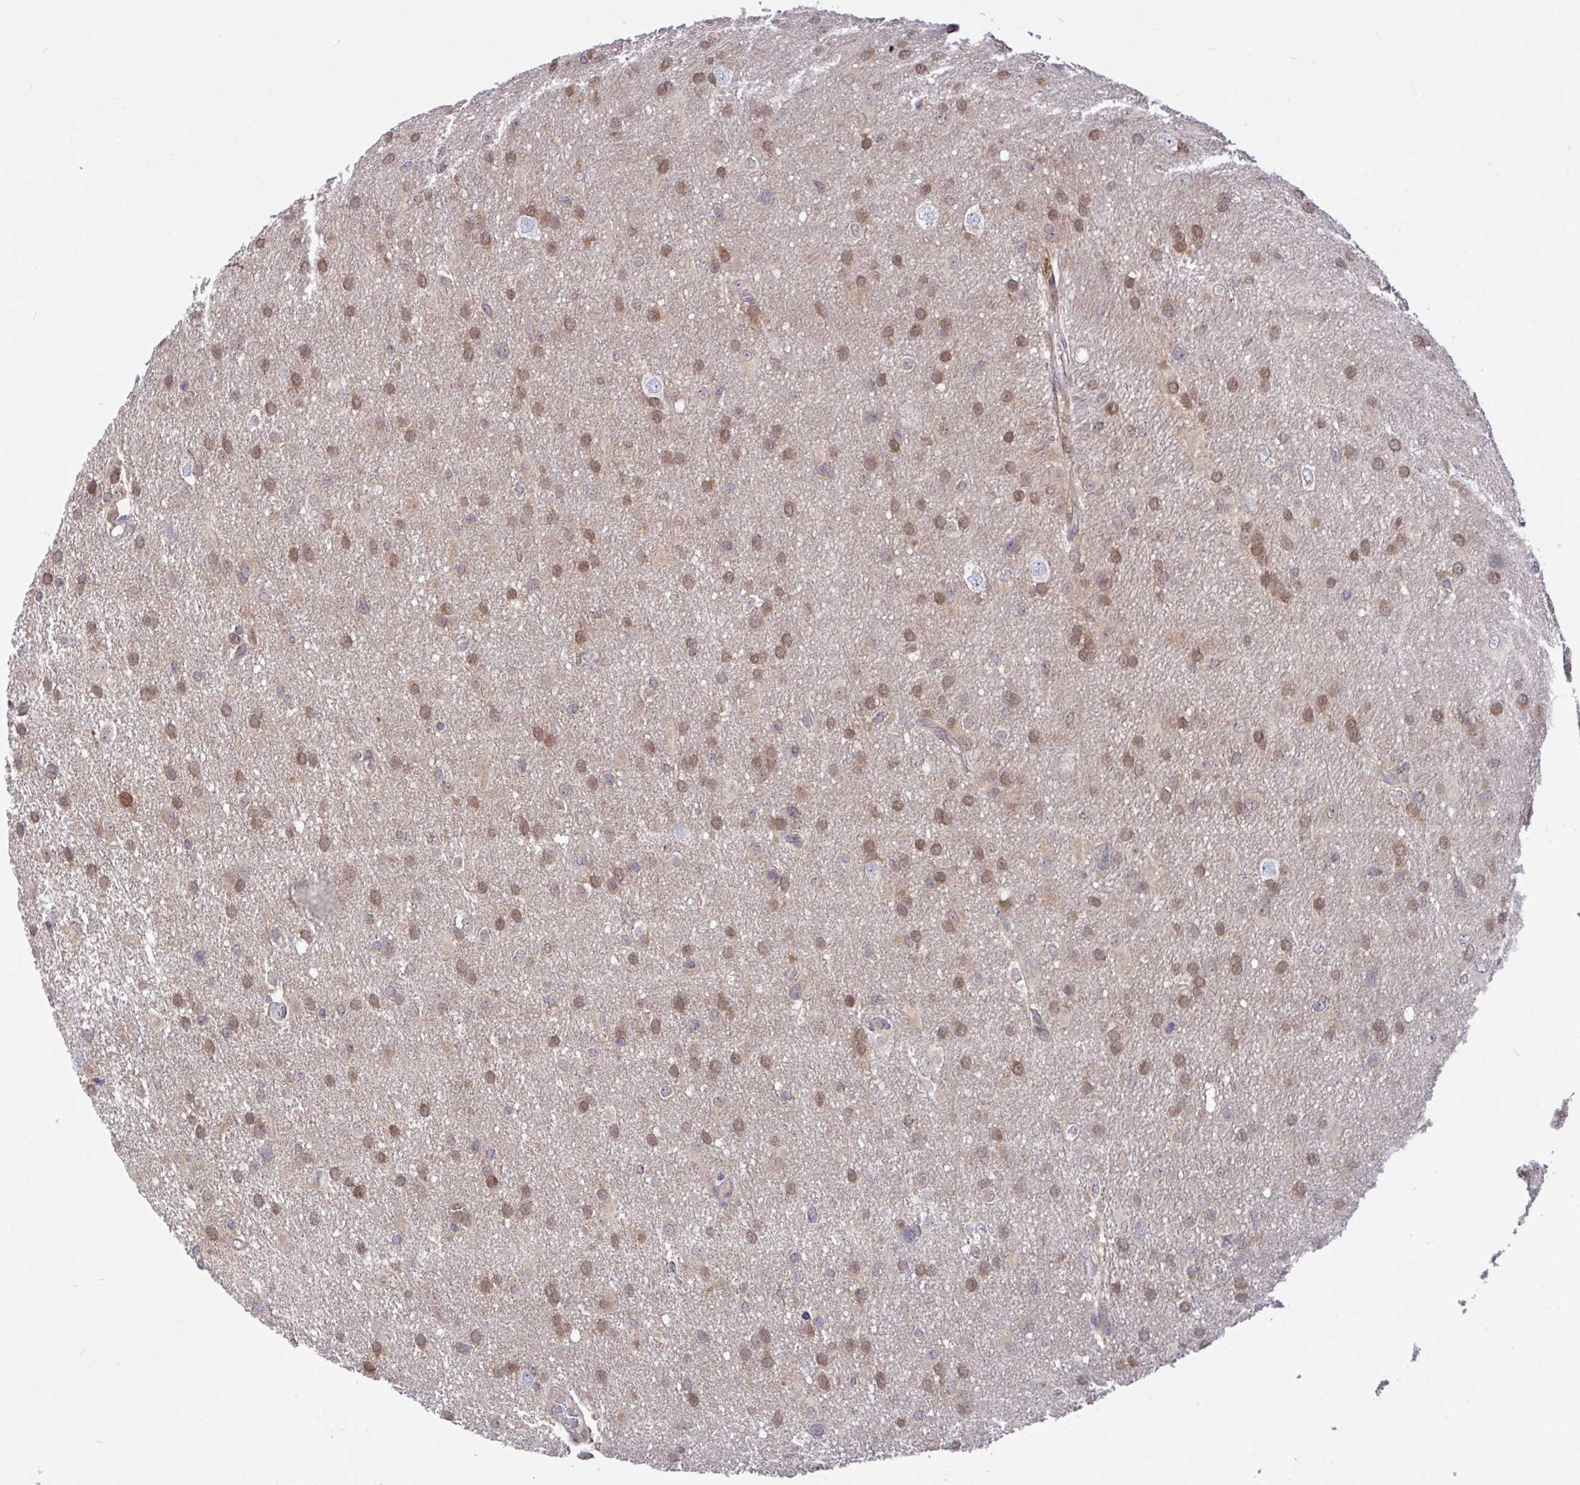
{"staining": {"intensity": "moderate", "quantity": ">75%", "location": "cytoplasmic/membranous,nuclear"}, "tissue": "glioma", "cell_type": "Tumor cells", "image_type": "cancer", "snomed": [{"axis": "morphology", "description": "Glioma, malignant, High grade"}, {"axis": "topography", "description": "Brain"}], "caption": "Human glioma stained for a protein (brown) displays moderate cytoplasmic/membranous and nuclear positive positivity in about >75% of tumor cells.", "gene": "L3HYPDH", "patient": {"sex": "male", "age": 53}}